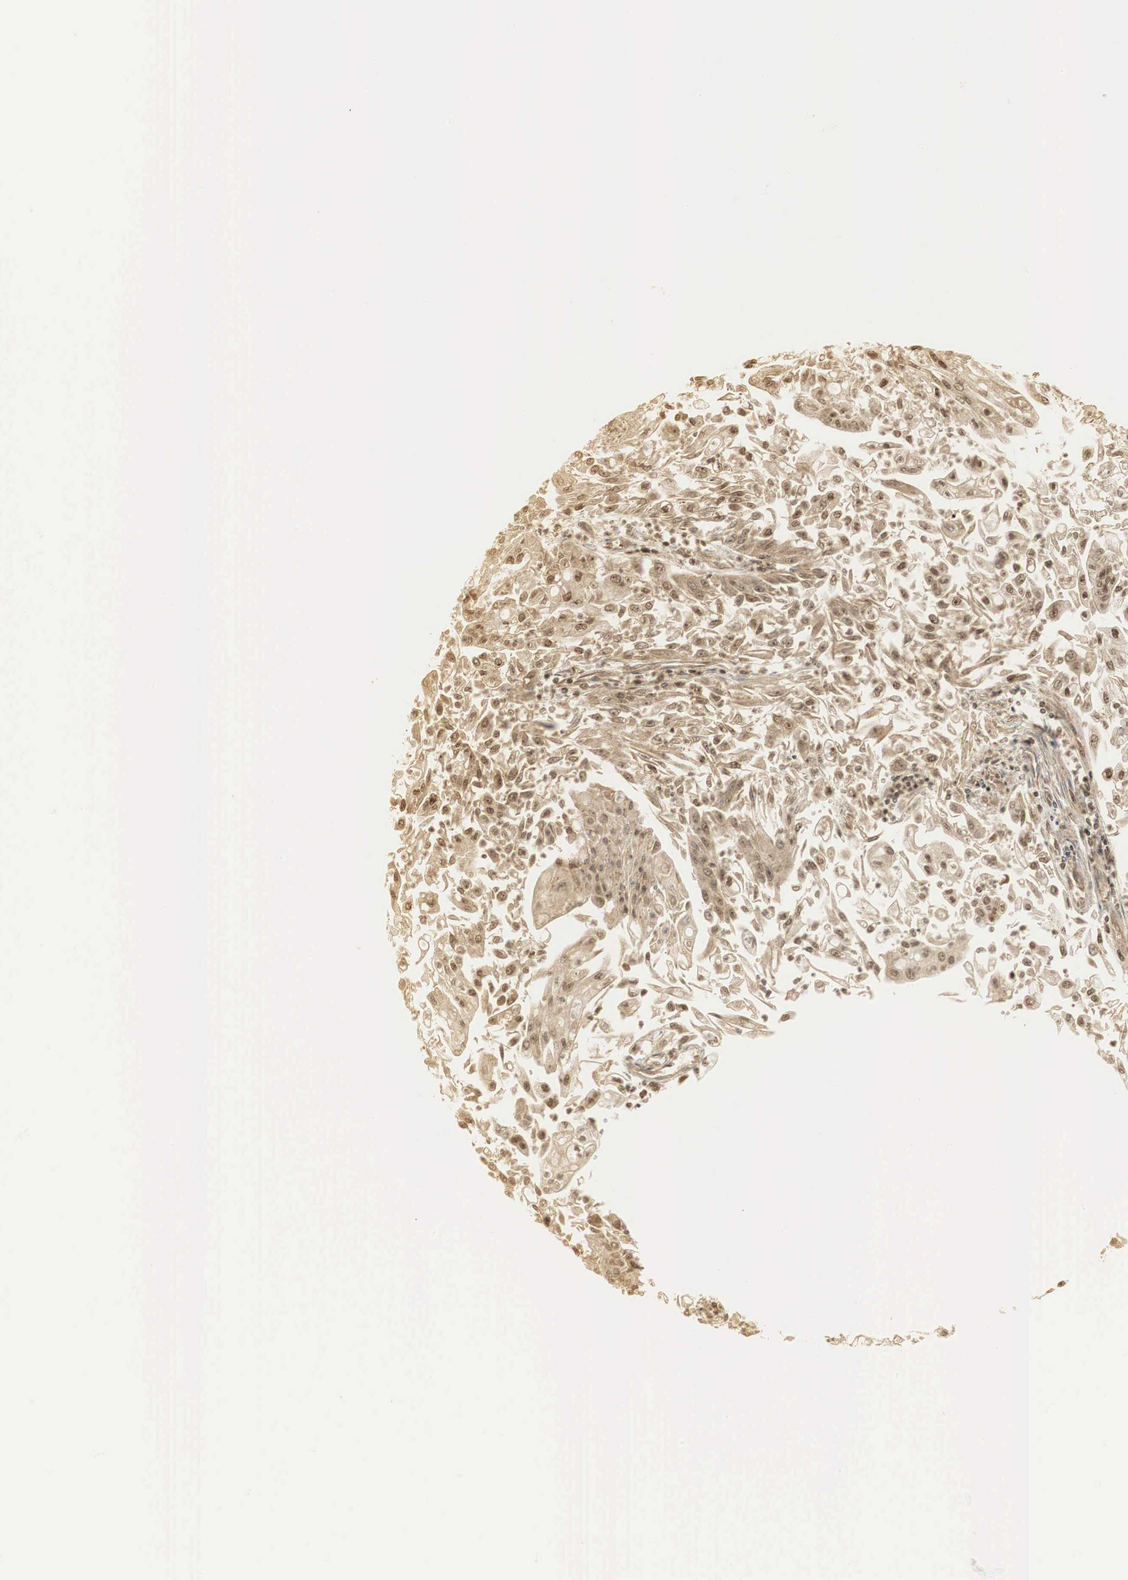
{"staining": {"intensity": "moderate", "quantity": ">75%", "location": "cytoplasmic/membranous,nuclear"}, "tissue": "endometrial cancer", "cell_type": "Tumor cells", "image_type": "cancer", "snomed": [{"axis": "morphology", "description": "Adenocarcinoma, NOS"}, {"axis": "topography", "description": "Endometrium"}], "caption": "Immunohistochemistry (IHC) histopathology image of human endometrial adenocarcinoma stained for a protein (brown), which displays medium levels of moderate cytoplasmic/membranous and nuclear staining in approximately >75% of tumor cells.", "gene": "RNF113A", "patient": {"sex": "female", "age": 75}}